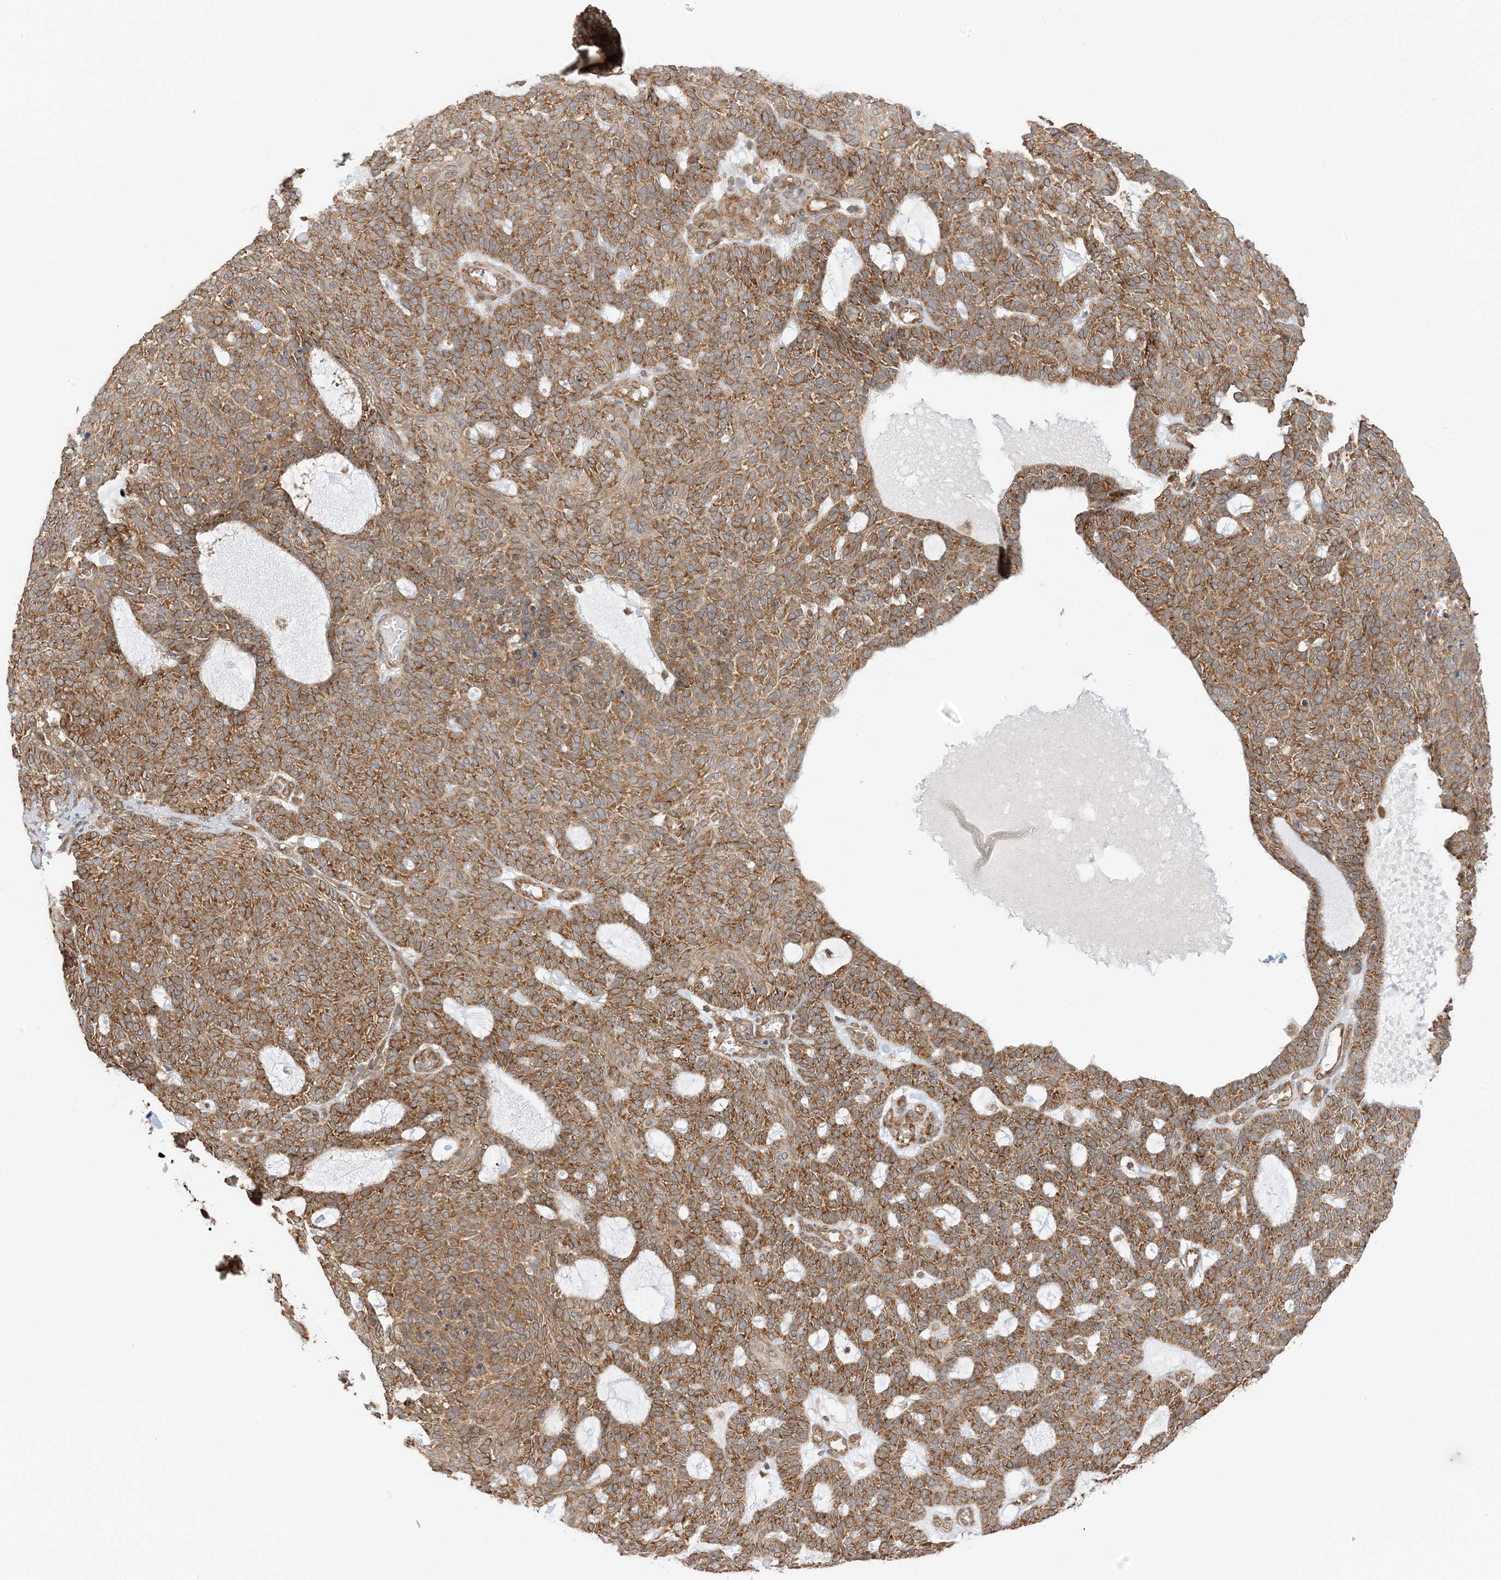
{"staining": {"intensity": "moderate", "quantity": ">75%", "location": "cytoplasmic/membranous"}, "tissue": "skin cancer", "cell_type": "Tumor cells", "image_type": "cancer", "snomed": [{"axis": "morphology", "description": "Squamous cell carcinoma, NOS"}, {"axis": "topography", "description": "Skin"}], "caption": "DAB immunohistochemical staining of skin cancer (squamous cell carcinoma) demonstrates moderate cytoplasmic/membranous protein positivity in approximately >75% of tumor cells.", "gene": "UBAP2L", "patient": {"sex": "female", "age": 90}}